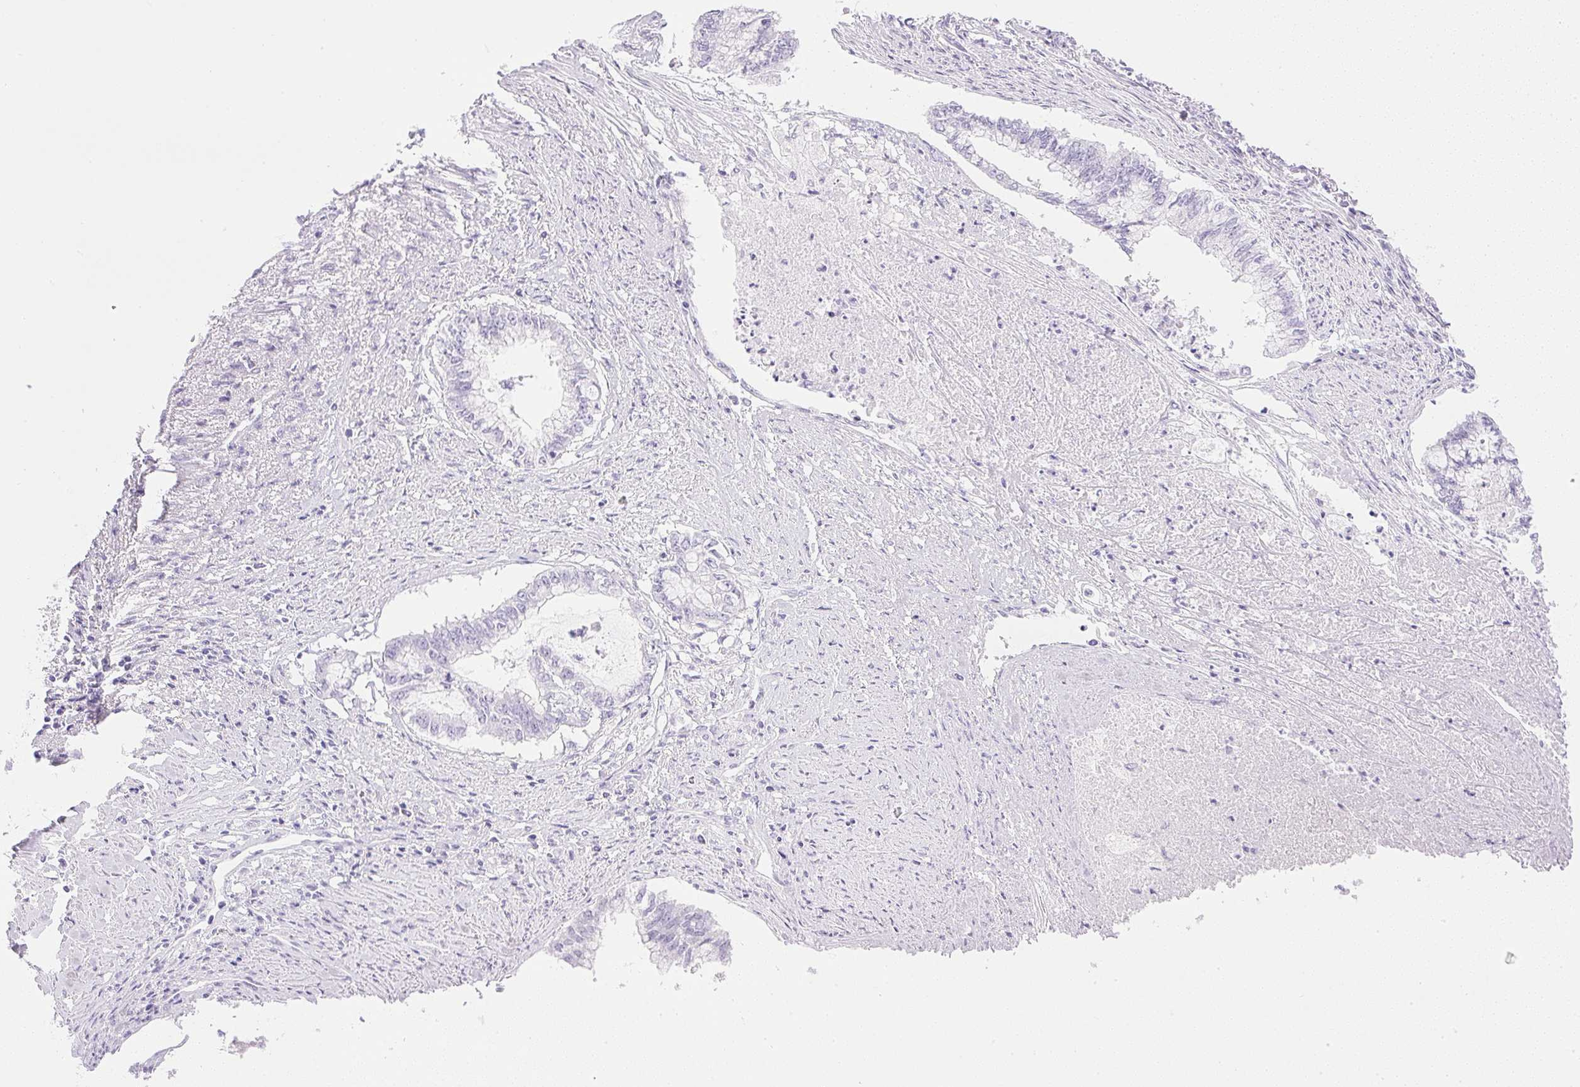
{"staining": {"intensity": "negative", "quantity": "none", "location": "none"}, "tissue": "endometrial cancer", "cell_type": "Tumor cells", "image_type": "cancer", "snomed": [{"axis": "morphology", "description": "Adenocarcinoma, NOS"}, {"axis": "topography", "description": "Endometrium"}], "caption": "This histopathology image is of endometrial cancer (adenocarcinoma) stained with IHC to label a protein in brown with the nuclei are counter-stained blue. There is no positivity in tumor cells.", "gene": "CPB1", "patient": {"sex": "female", "age": 79}}